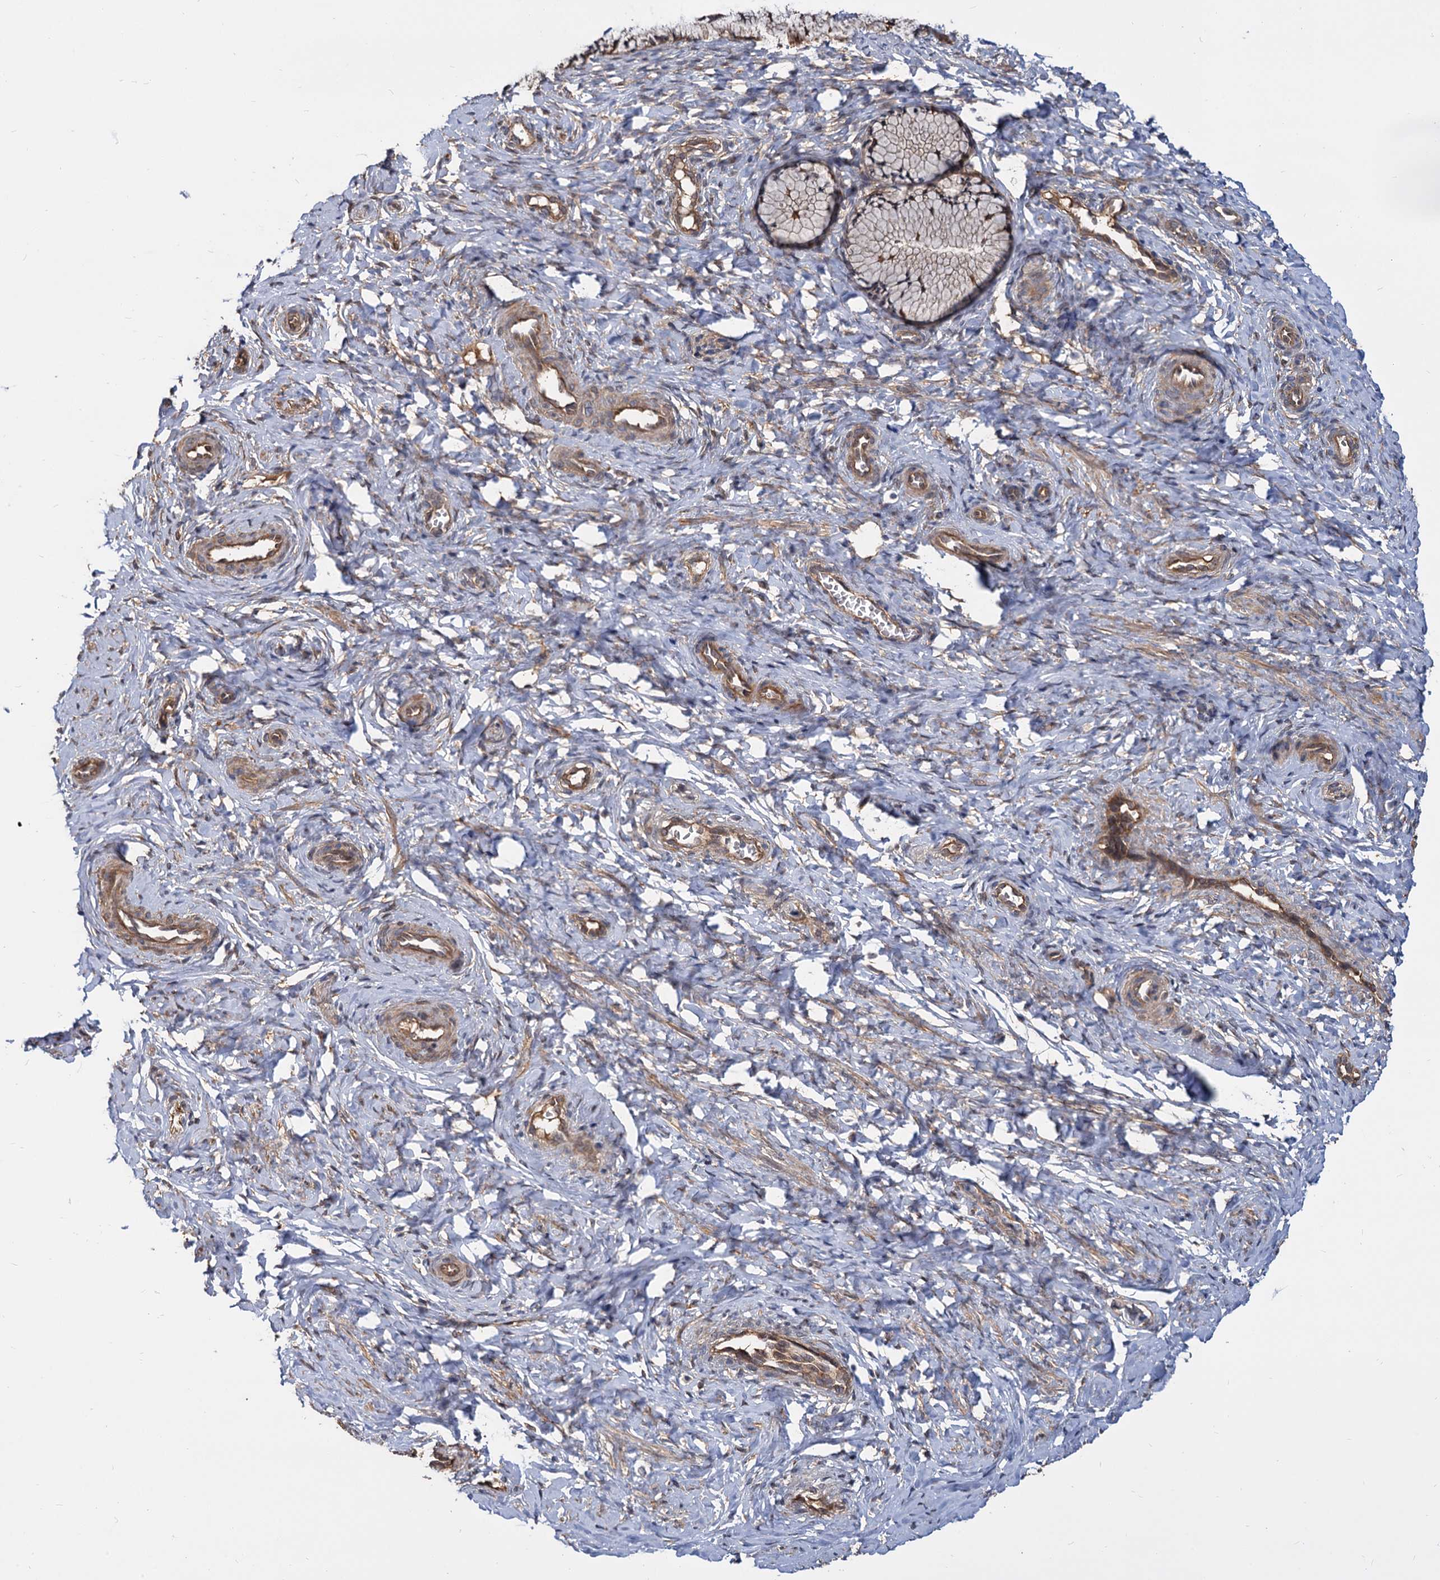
{"staining": {"intensity": "moderate", "quantity": "25%-75%", "location": "cytoplasmic/membranous"}, "tissue": "cervix", "cell_type": "Glandular cells", "image_type": "normal", "snomed": [{"axis": "morphology", "description": "Normal tissue, NOS"}, {"axis": "topography", "description": "Cervix"}], "caption": "Protein staining by immunohistochemistry displays moderate cytoplasmic/membranous positivity in about 25%-75% of glandular cells in normal cervix.", "gene": "SNX15", "patient": {"sex": "female", "age": 27}}